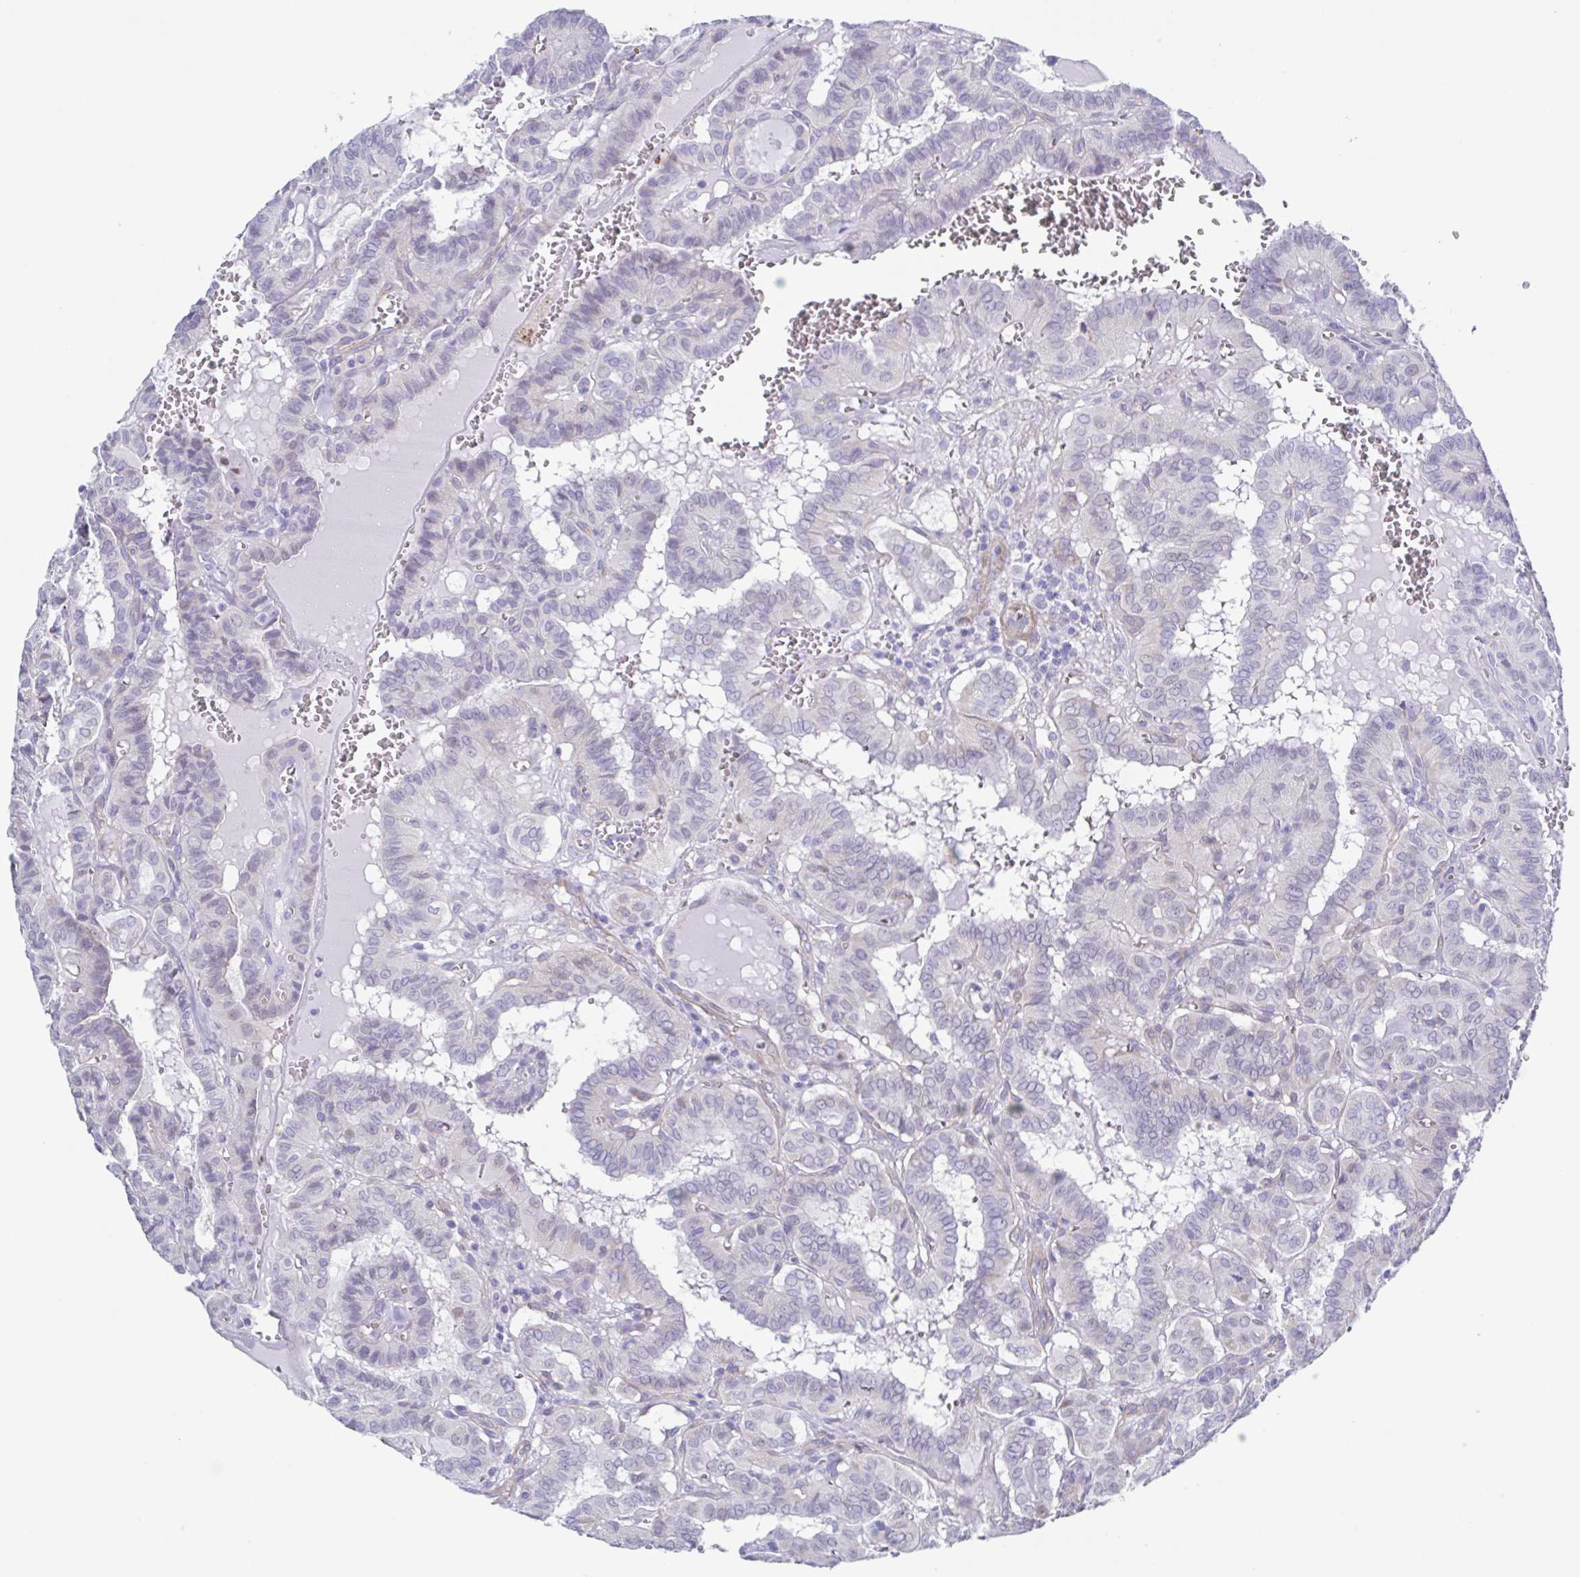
{"staining": {"intensity": "negative", "quantity": "none", "location": "none"}, "tissue": "thyroid cancer", "cell_type": "Tumor cells", "image_type": "cancer", "snomed": [{"axis": "morphology", "description": "Papillary adenocarcinoma, NOS"}, {"axis": "topography", "description": "Thyroid gland"}], "caption": "Immunohistochemistry histopathology image of neoplastic tissue: thyroid papillary adenocarcinoma stained with DAB exhibits no significant protein positivity in tumor cells.", "gene": "PBOV1", "patient": {"sex": "female", "age": 21}}